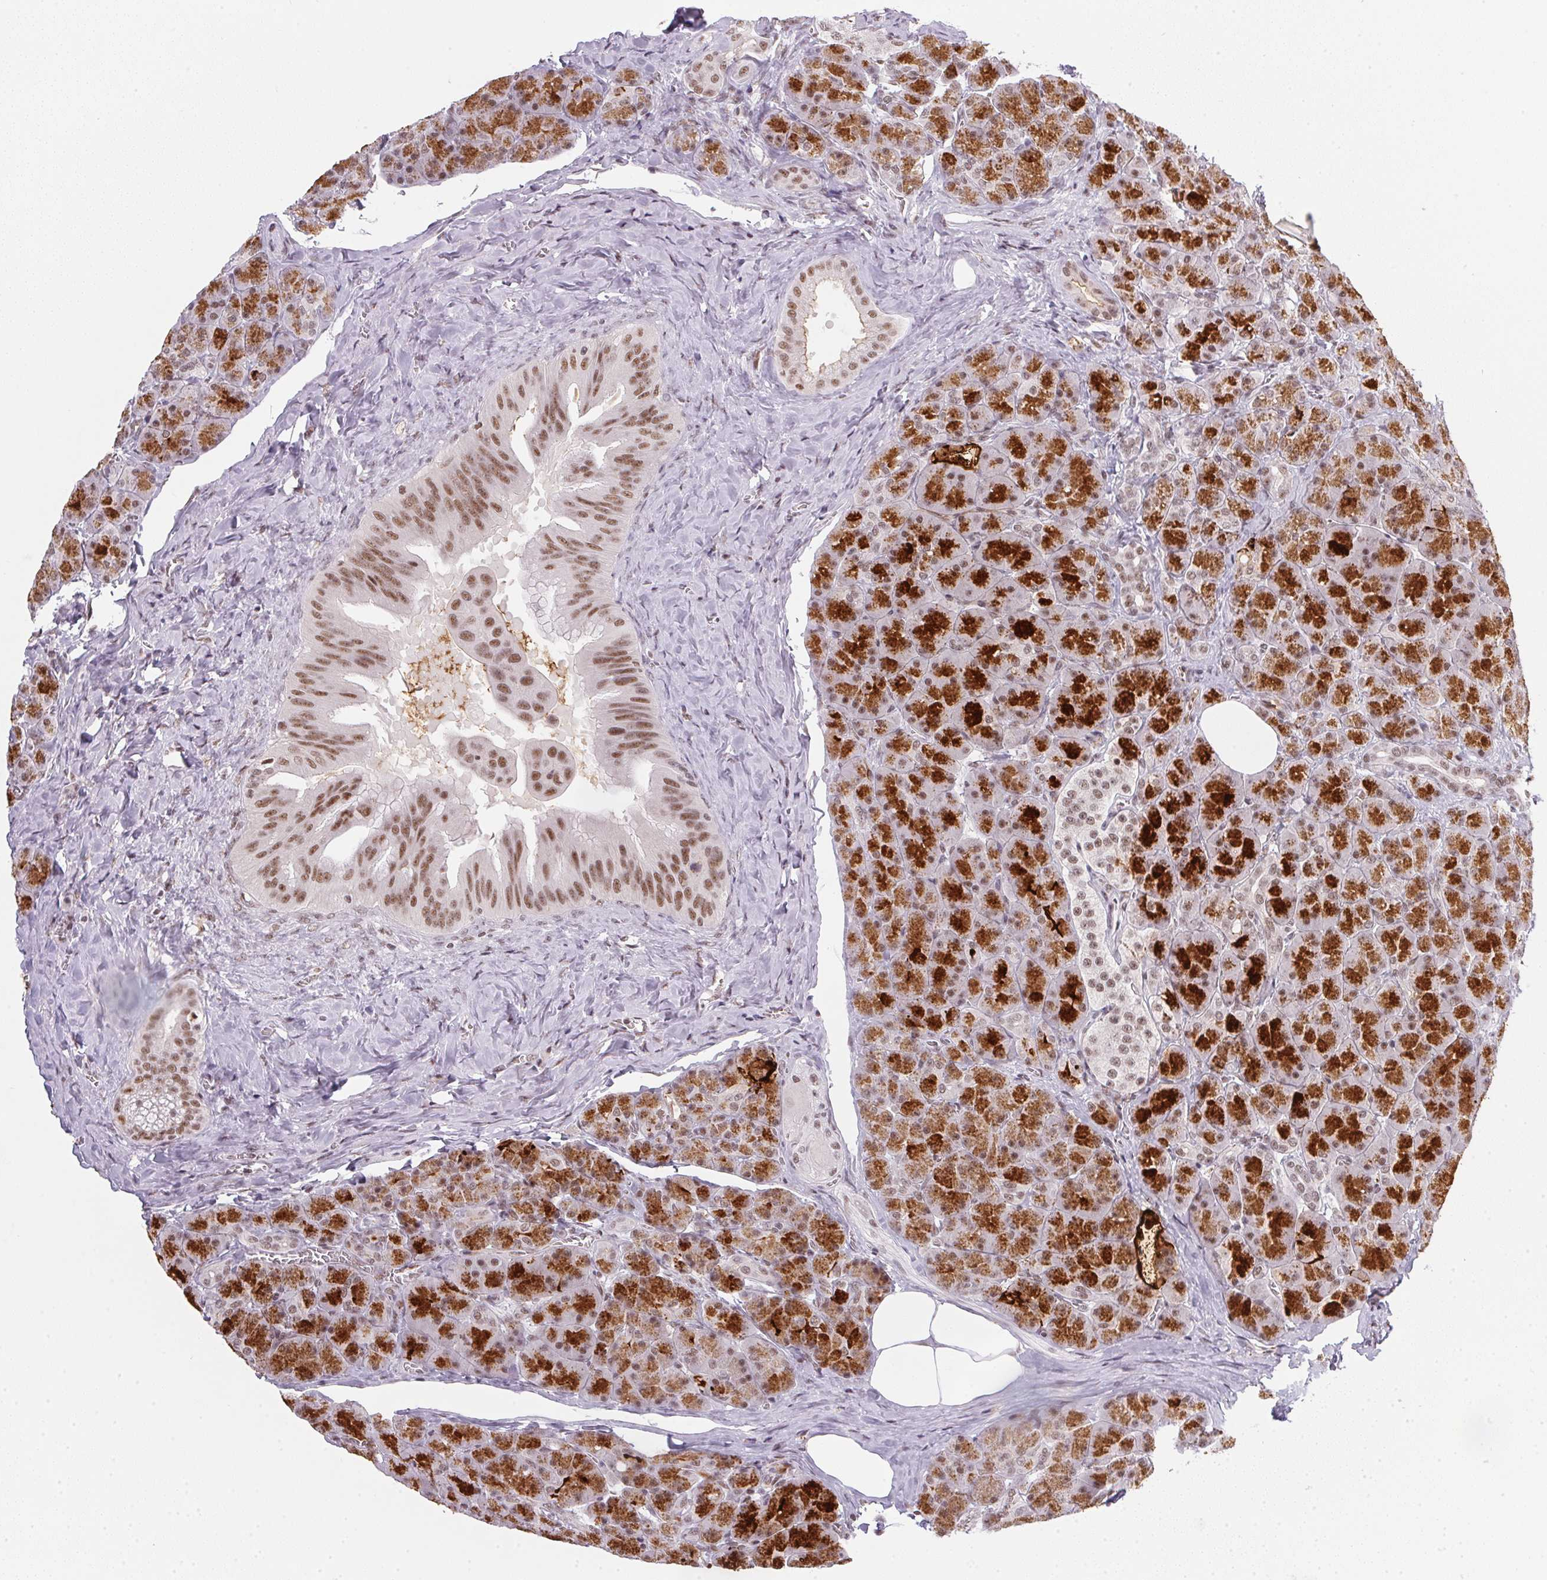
{"staining": {"intensity": "strong", "quantity": "25%-75%", "location": "cytoplasmic/membranous,nuclear"}, "tissue": "pancreas", "cell_type": "Exocrine glandular cells", "image_type": "normal", "snomed": [{"axis": "morphology", "description": "Normal tissue, NOS"}, {"axis": "topography", "description": "Pancreas"}], "caption": "Brown immunohistochemical staining in benign pancreas demonstrates strong cytoplasmic/membranous,nuclear positivity in about 25%-75% of exocrine glandular cells.", "gene": "SRSF7", "patient": {"sex": "male", "age": 55}}